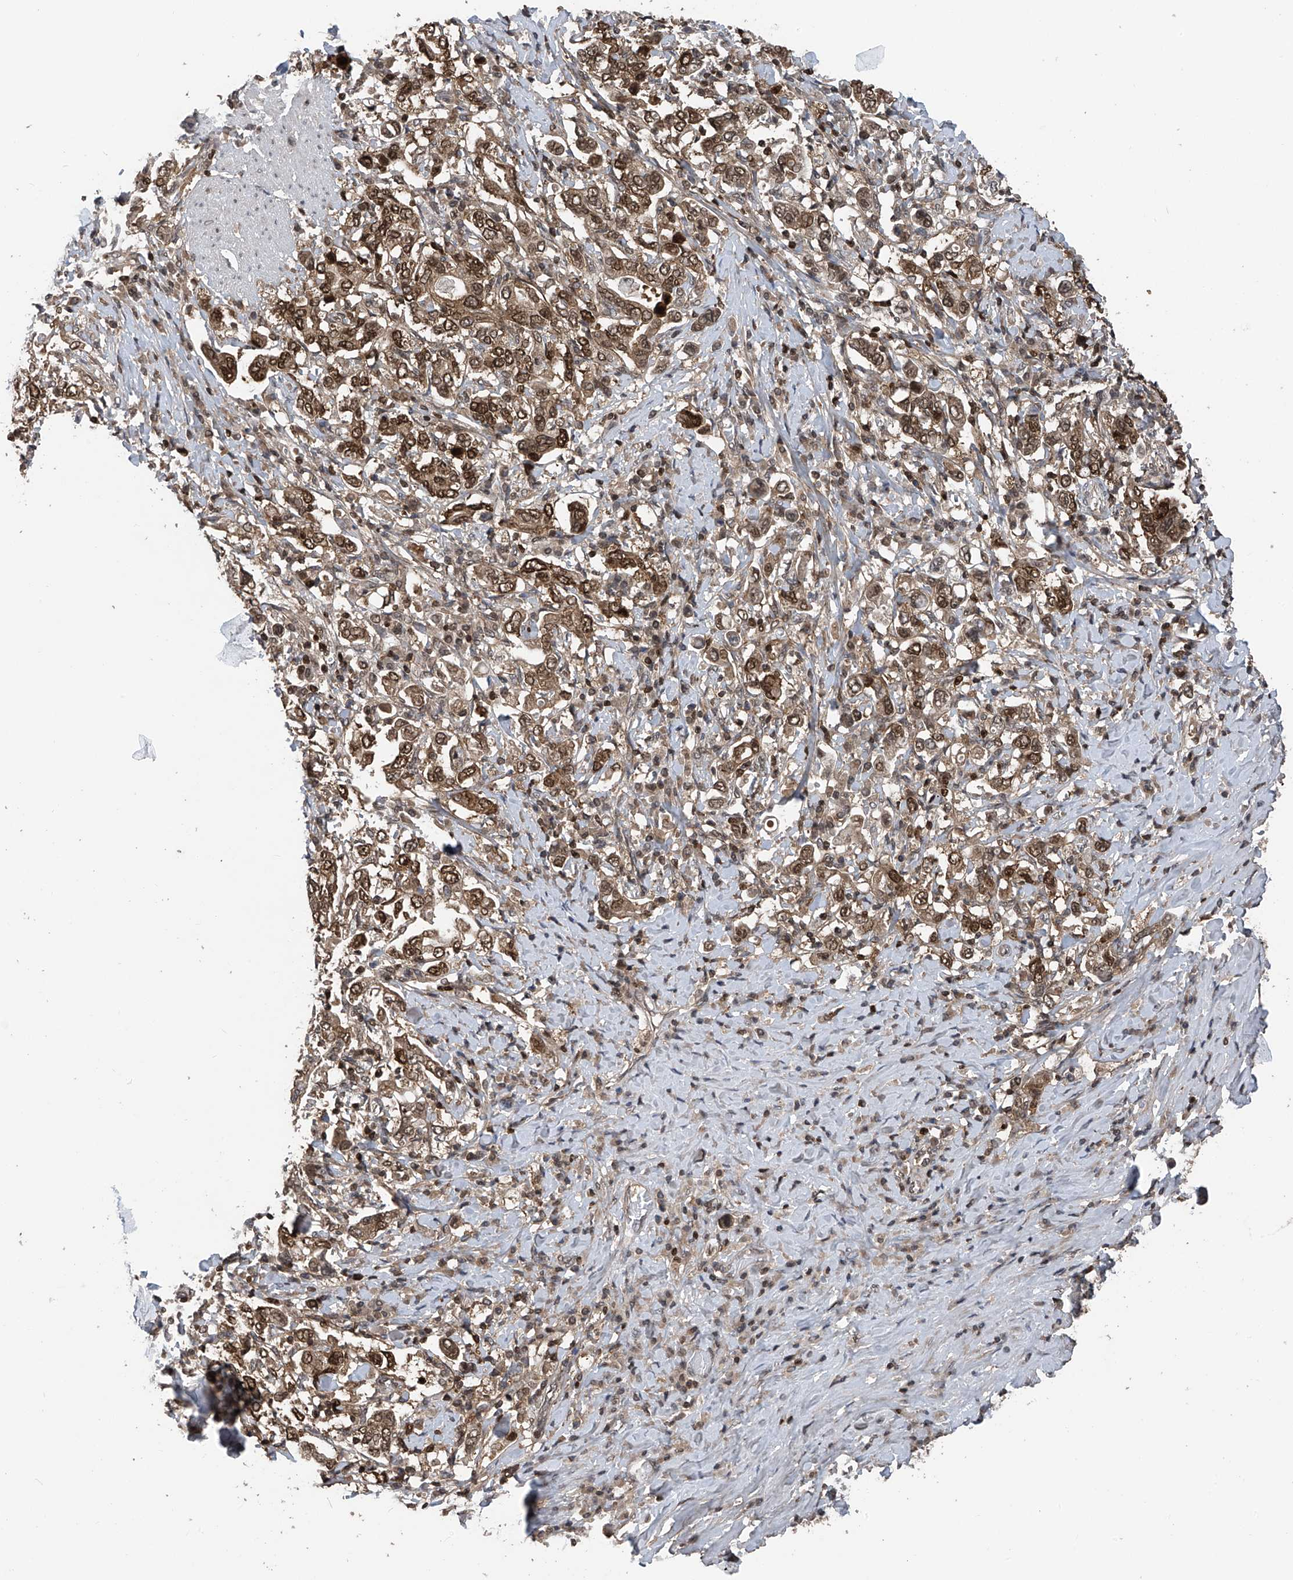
{"staining": {"intensity": "strong", "quantity": ">75%", "location": "cytoplasmic/membranous,nuclear"}, "tissue": "stomach cancer", "cell_type": "Tumor cells", "image_type": "cancer", "snomed": [{"axis": "morphology", "description": "Adenocarcinoma, NOS"}, {"axis": "topography", "description": "Stomach, upper"}], "caption": "Protein staining of stomach cancer (adenocarcinoma) tissue exhibits strong cytoplasmic/membranous and nuclear positivity in about >75% of tumor cells.", "gene": "DNAJC9", "patient": {"sex": "male", "age": 62}}